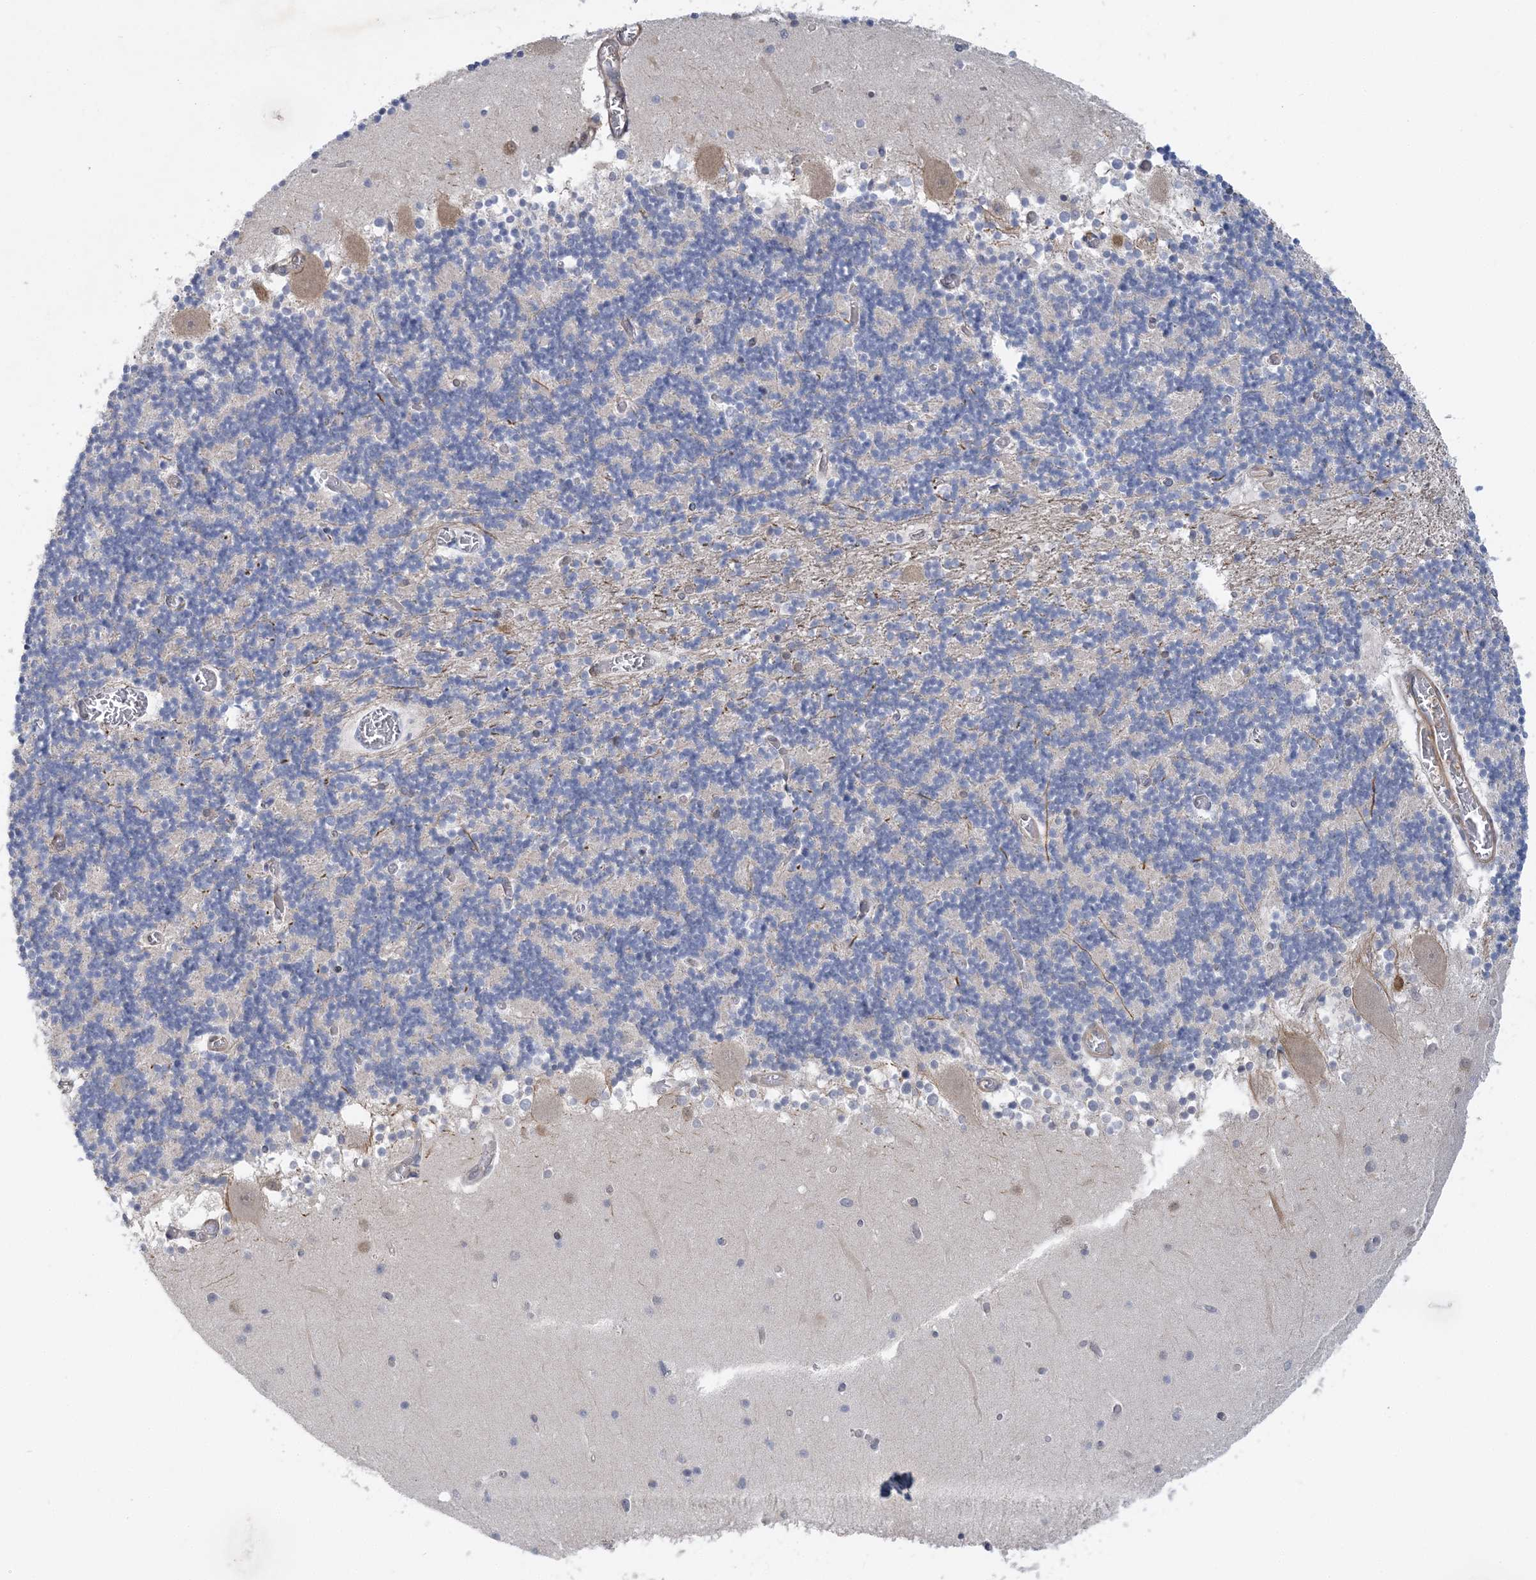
{"staining": {"intensity": "negative", "quantity": "none", "location": "none"}, "tissue": "cerebellum", "cell_type": "Cells in granular layer", "image_type": "normal", "snomed": [{"axis": "morphology", "description": "Normal tissue, NOS"}, {"axis": "topography", "description": "Cerebellum"}], "caption": "Immunohistochemistry (IHC) histopathology image of normal cerebellum: human cerebellum stained with DAB (3,3'-diaminobenzidine) exhibits no significant protein staining in cells in granular layer.", "gene": "MAP4K5", "patient": {"sex": "female", "age": 28}}